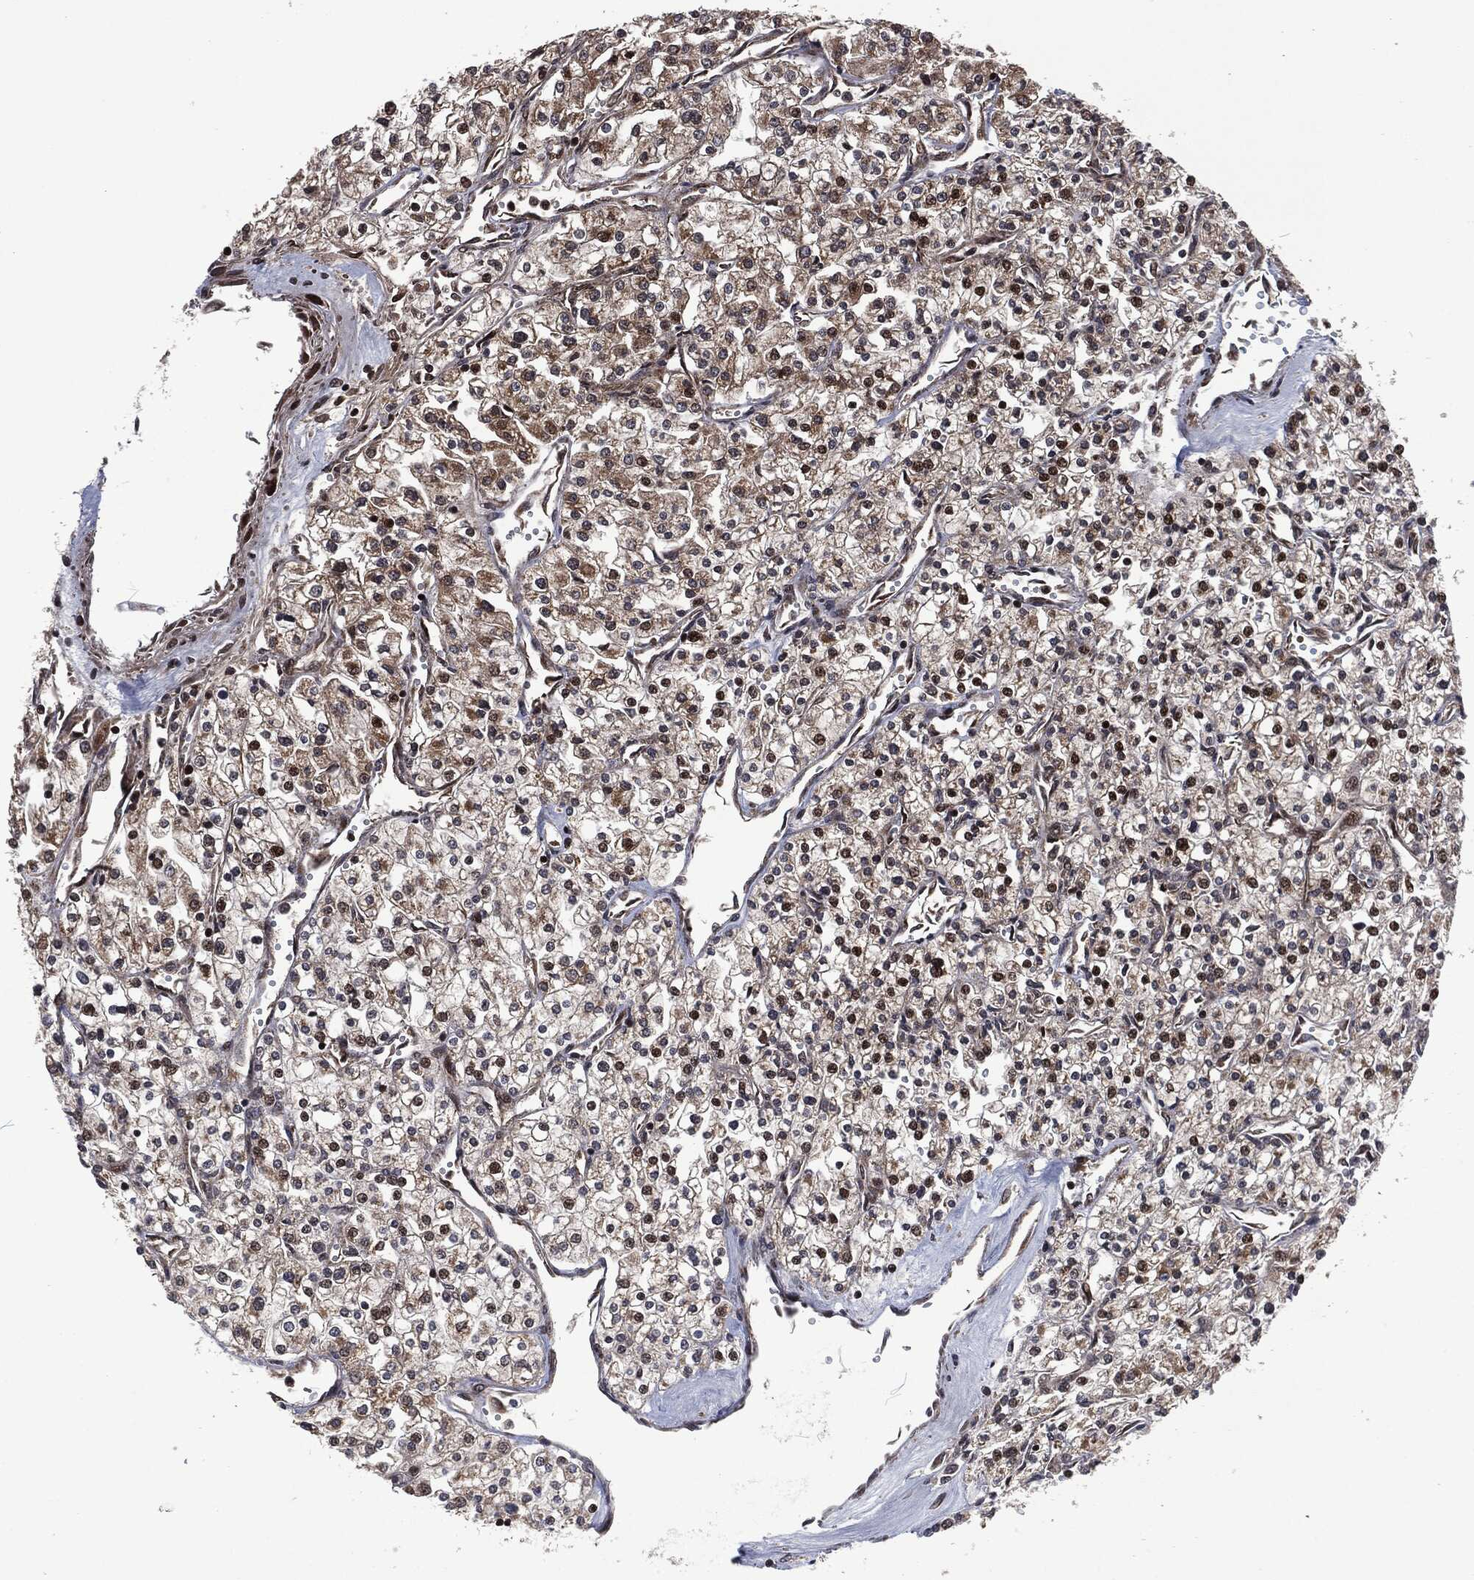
{"staining": {"intensity": "negative", "quantity": "none", "location": "none"}, "tissue": "renal cancer", "cell_type": "Tumor cells", "image_type": "cancer", "snomed": [{"axis": "morphology", "description": "Adenocarcinoma, NOS"}, {"axis": "topography", "description": "Kidney"}], "caption": "The histopathology image demonstrates no significant staining in tumor cells of adenocarcinoma (renal).", "gene": "CMPK2", "patient": {"sex": "male", "age": 80}}